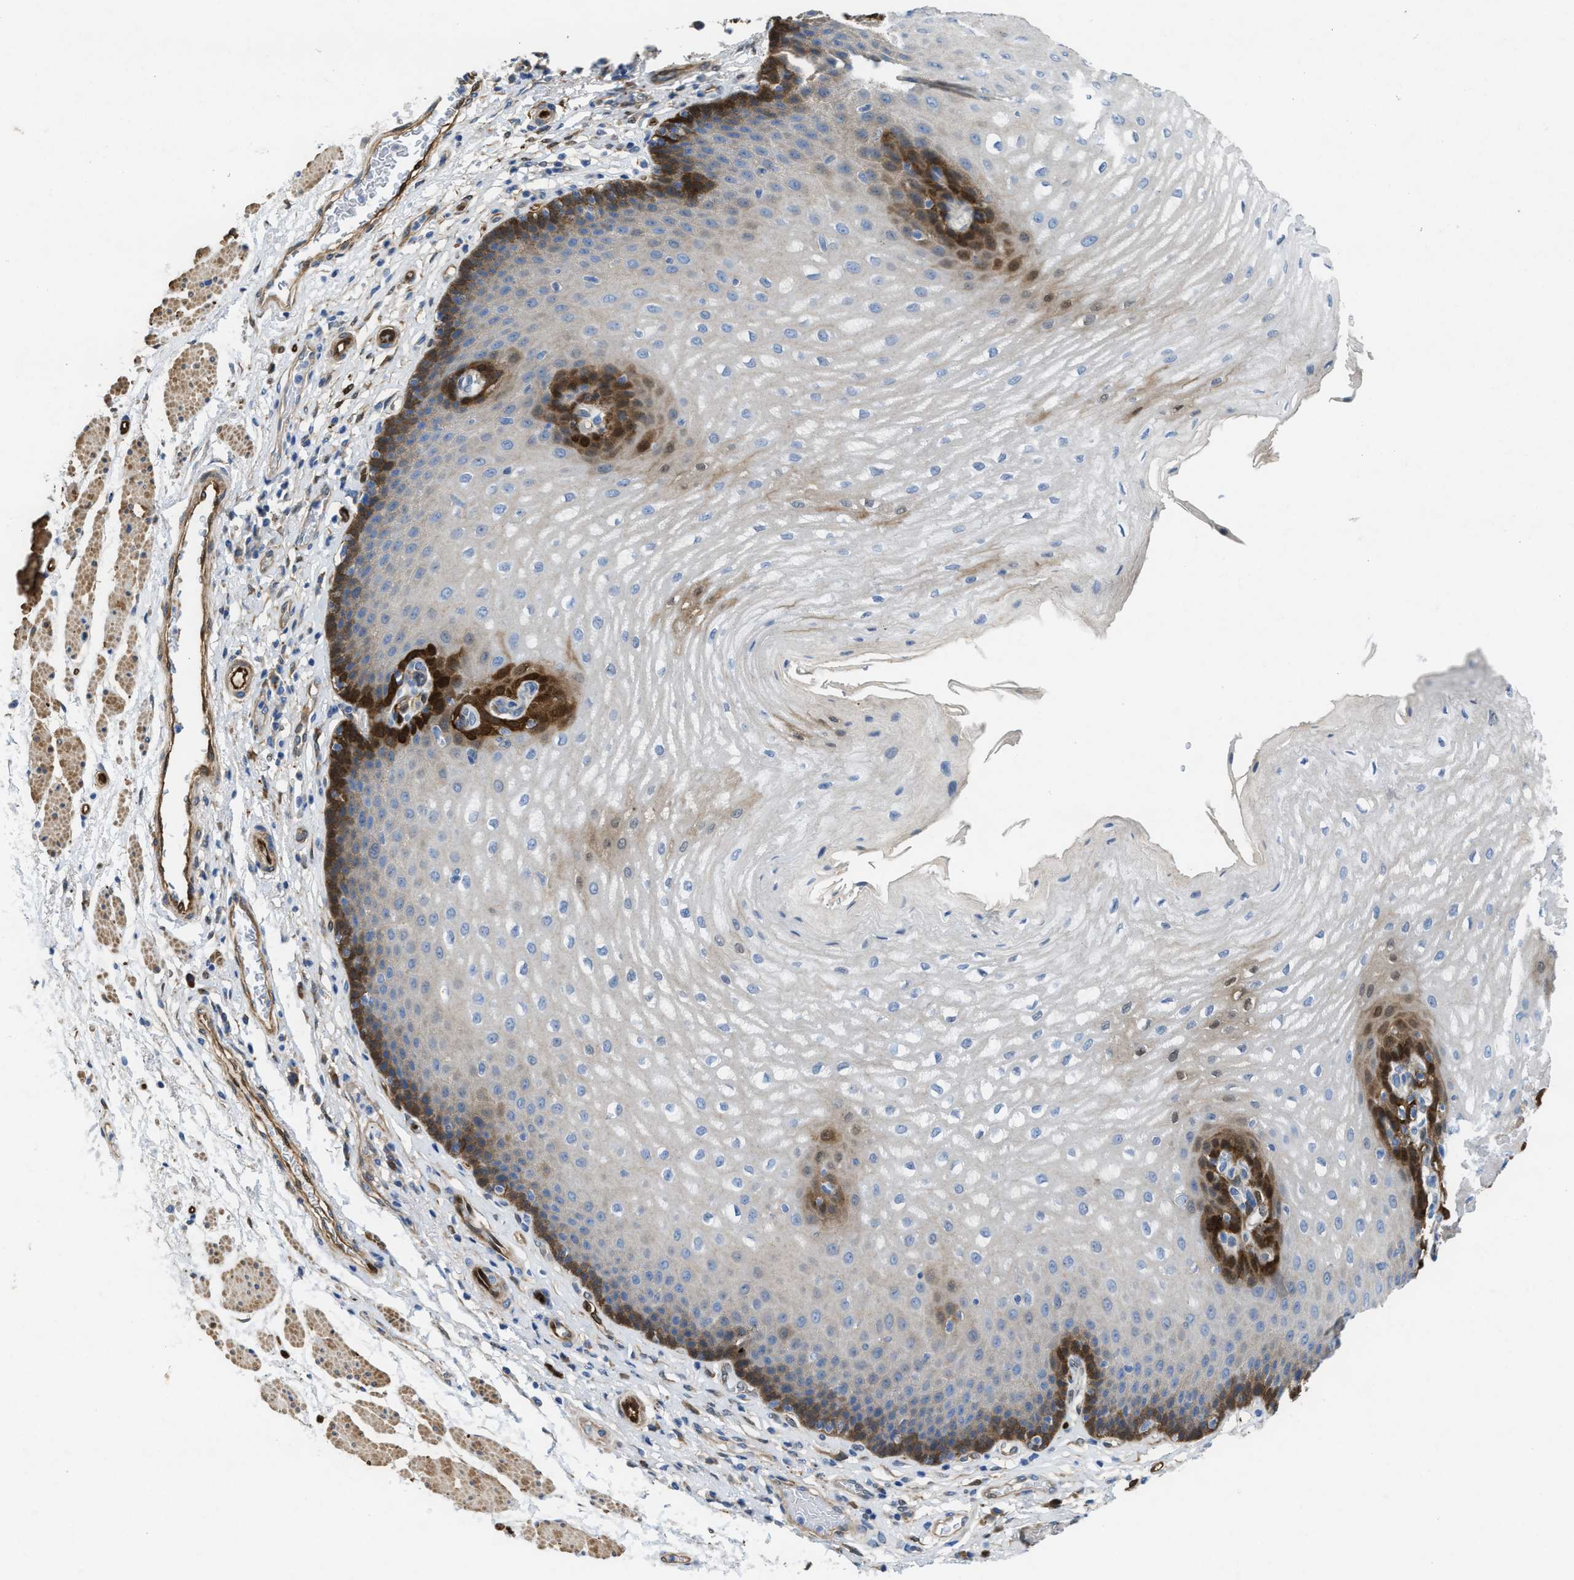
{"staining": {"intensity": "strong", "quantity": "<25%", "location": "cytoplasmic/membranous"}, "tissue": "esophagus", "cell_type": "Squamous epithelial cells", "image_type": "normal", "snomed": [{"axis": "morphology", "description": "Normal tissue, NOS"}, {"axis": "topography", "description": "Esophagus"}], "caption": "DAB immunohistochemical staining of benign human esophagus exhibits strong cytoplasmic/membranous protein positivity in approximately <25% of squamous epithelial cells.", "gene": "ASS1", "patient": {"sex": "male", "age": 54}}